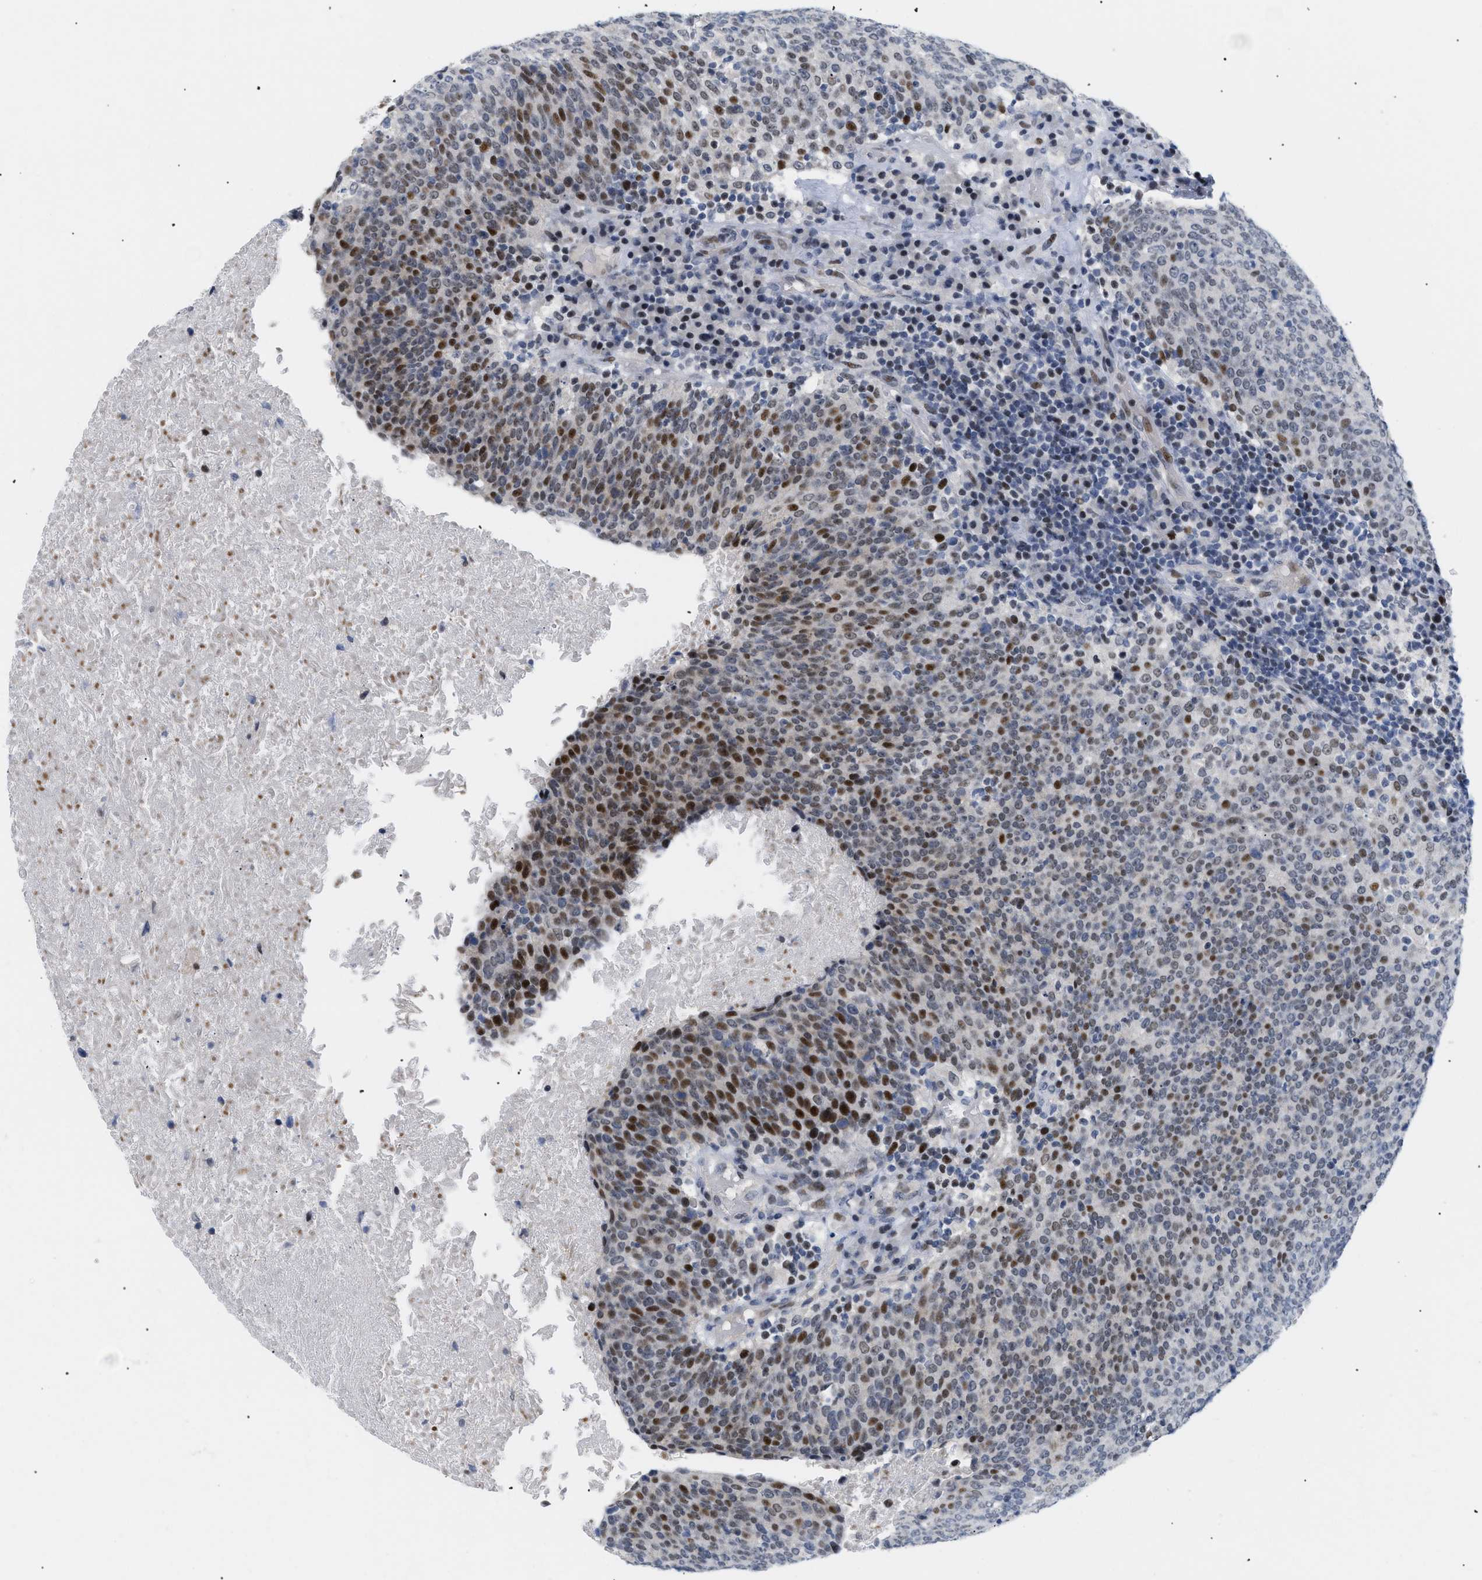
{"staining": {"intensity": "strong", "quantity": "25%-75%", "location": "nuclear"}, "tissue": "head and neck cancer", "cell_type": "Tumor cells", "image_type": "cancer", "snomed": [{"axis": "morphology", "description": "Squamous cell carcinoma, NOS"}, {"axis": "morphology", "description": "Squamous cell carcinoma, metastatic, NOS"}, {"axis": "topography", "description": "Lymph node"}, {"axis": "topography", "description": "Head-Neck"}], "caption": "Tumor cells display high levels of strong nuclear staining in about 25%-75% of cells in head and neck squamous cell carcinoma. (DAB IHC with brightfield microscopy, high magnification).", "gene": "MED1", "patient": {"sex": "male", "age": 62}}